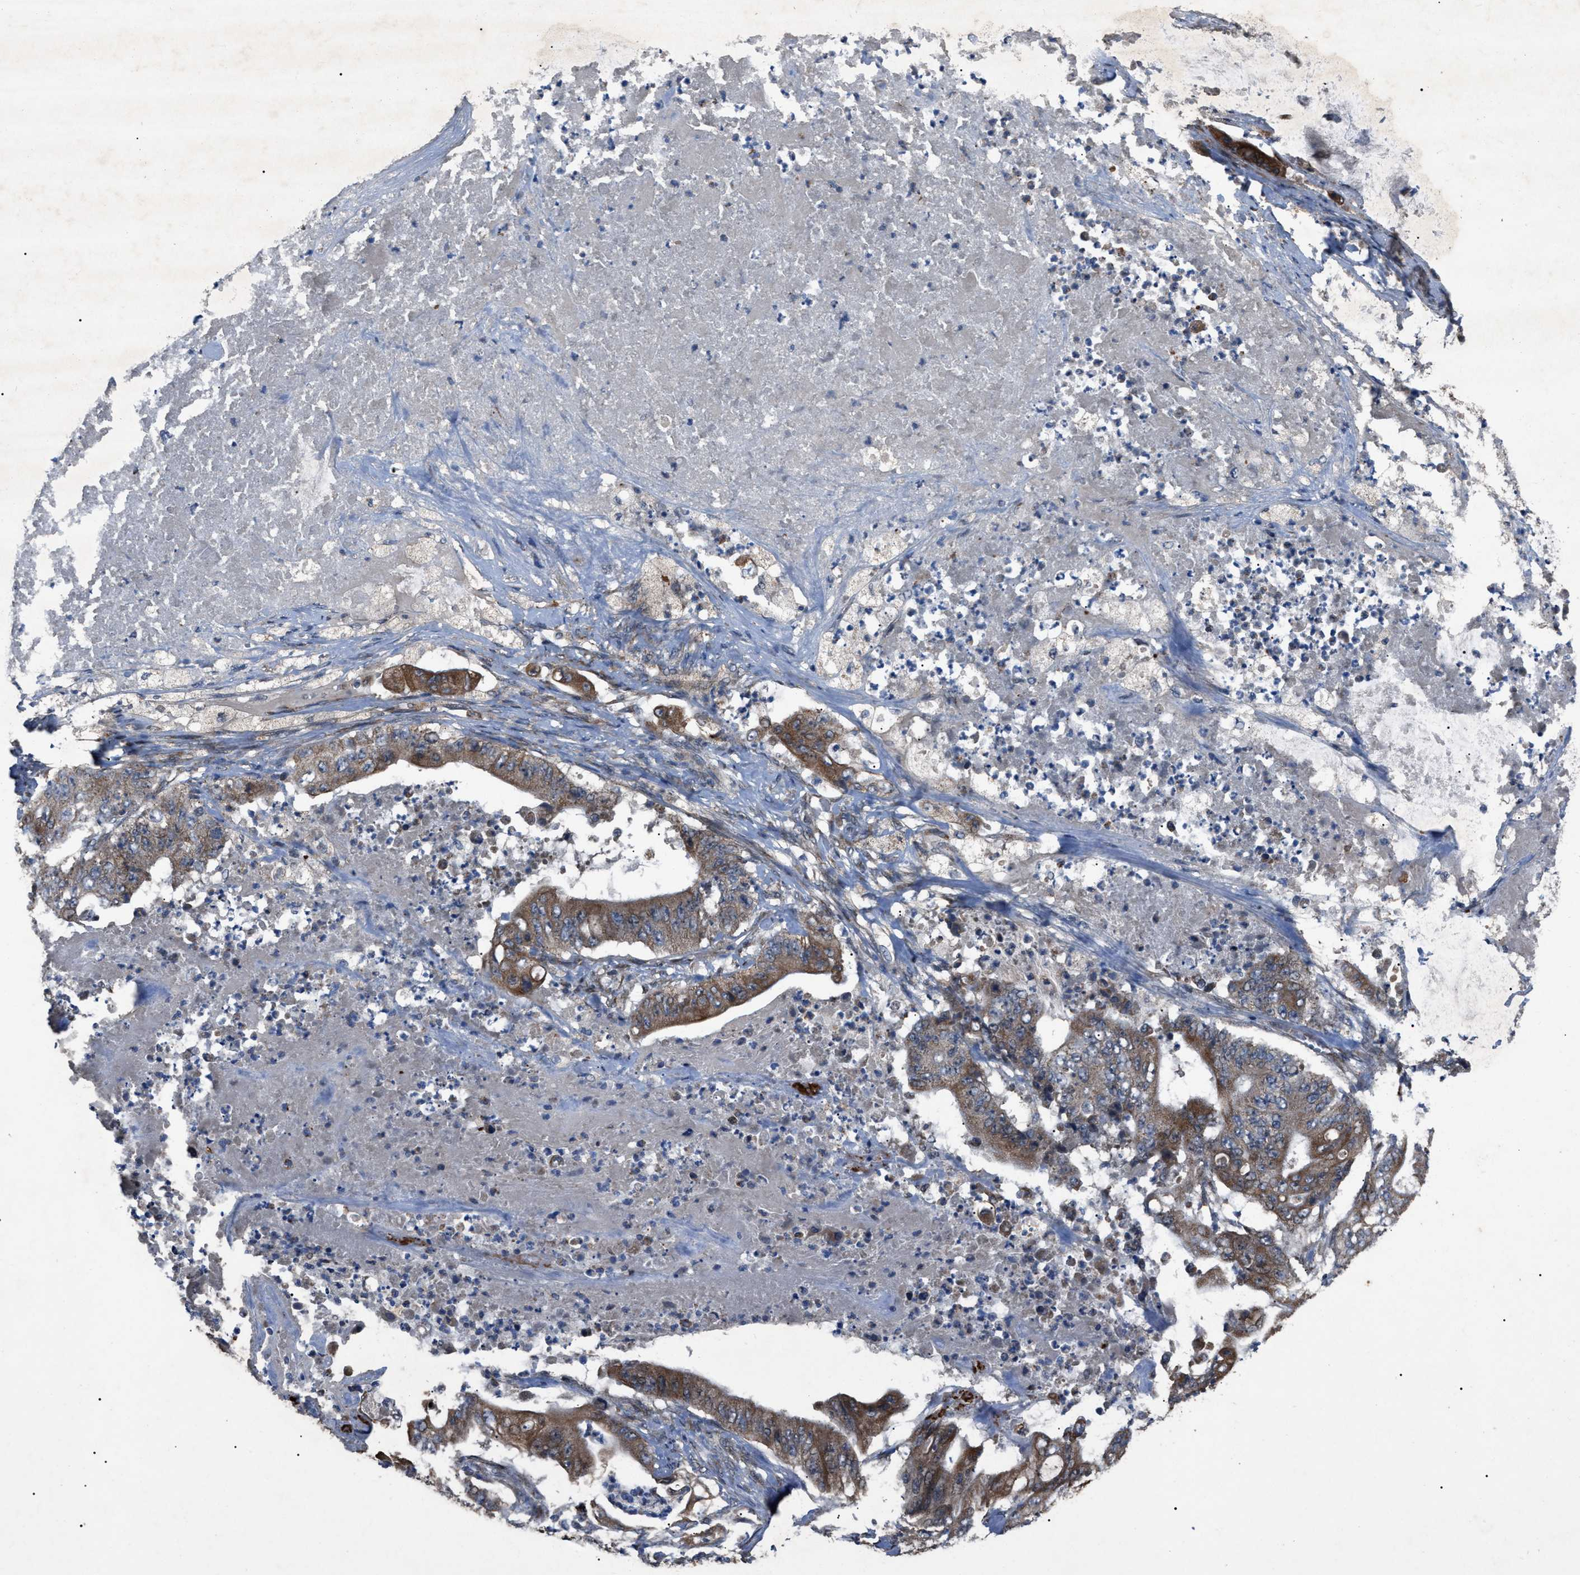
{"staining": {"intensity": "strong", "quantity": ">75%", "location": "cytoplasmic/membranous"}, "tissue": "stomach cancer", "cell_type": "Tumor cells", "image_type": "cancer", "snomed": [{"axis": "morphology", "description": "Adenocarcinoma, NOS"}, {"axis": "topography", "description": "Stomach"}], "caption": "Stomach cancer (adenocarcinoma) stained with a protein marker shows strong staining in tumor cells.", "gene": "ZFAND2A", "patient": {"sex": "female", "age": 73}}